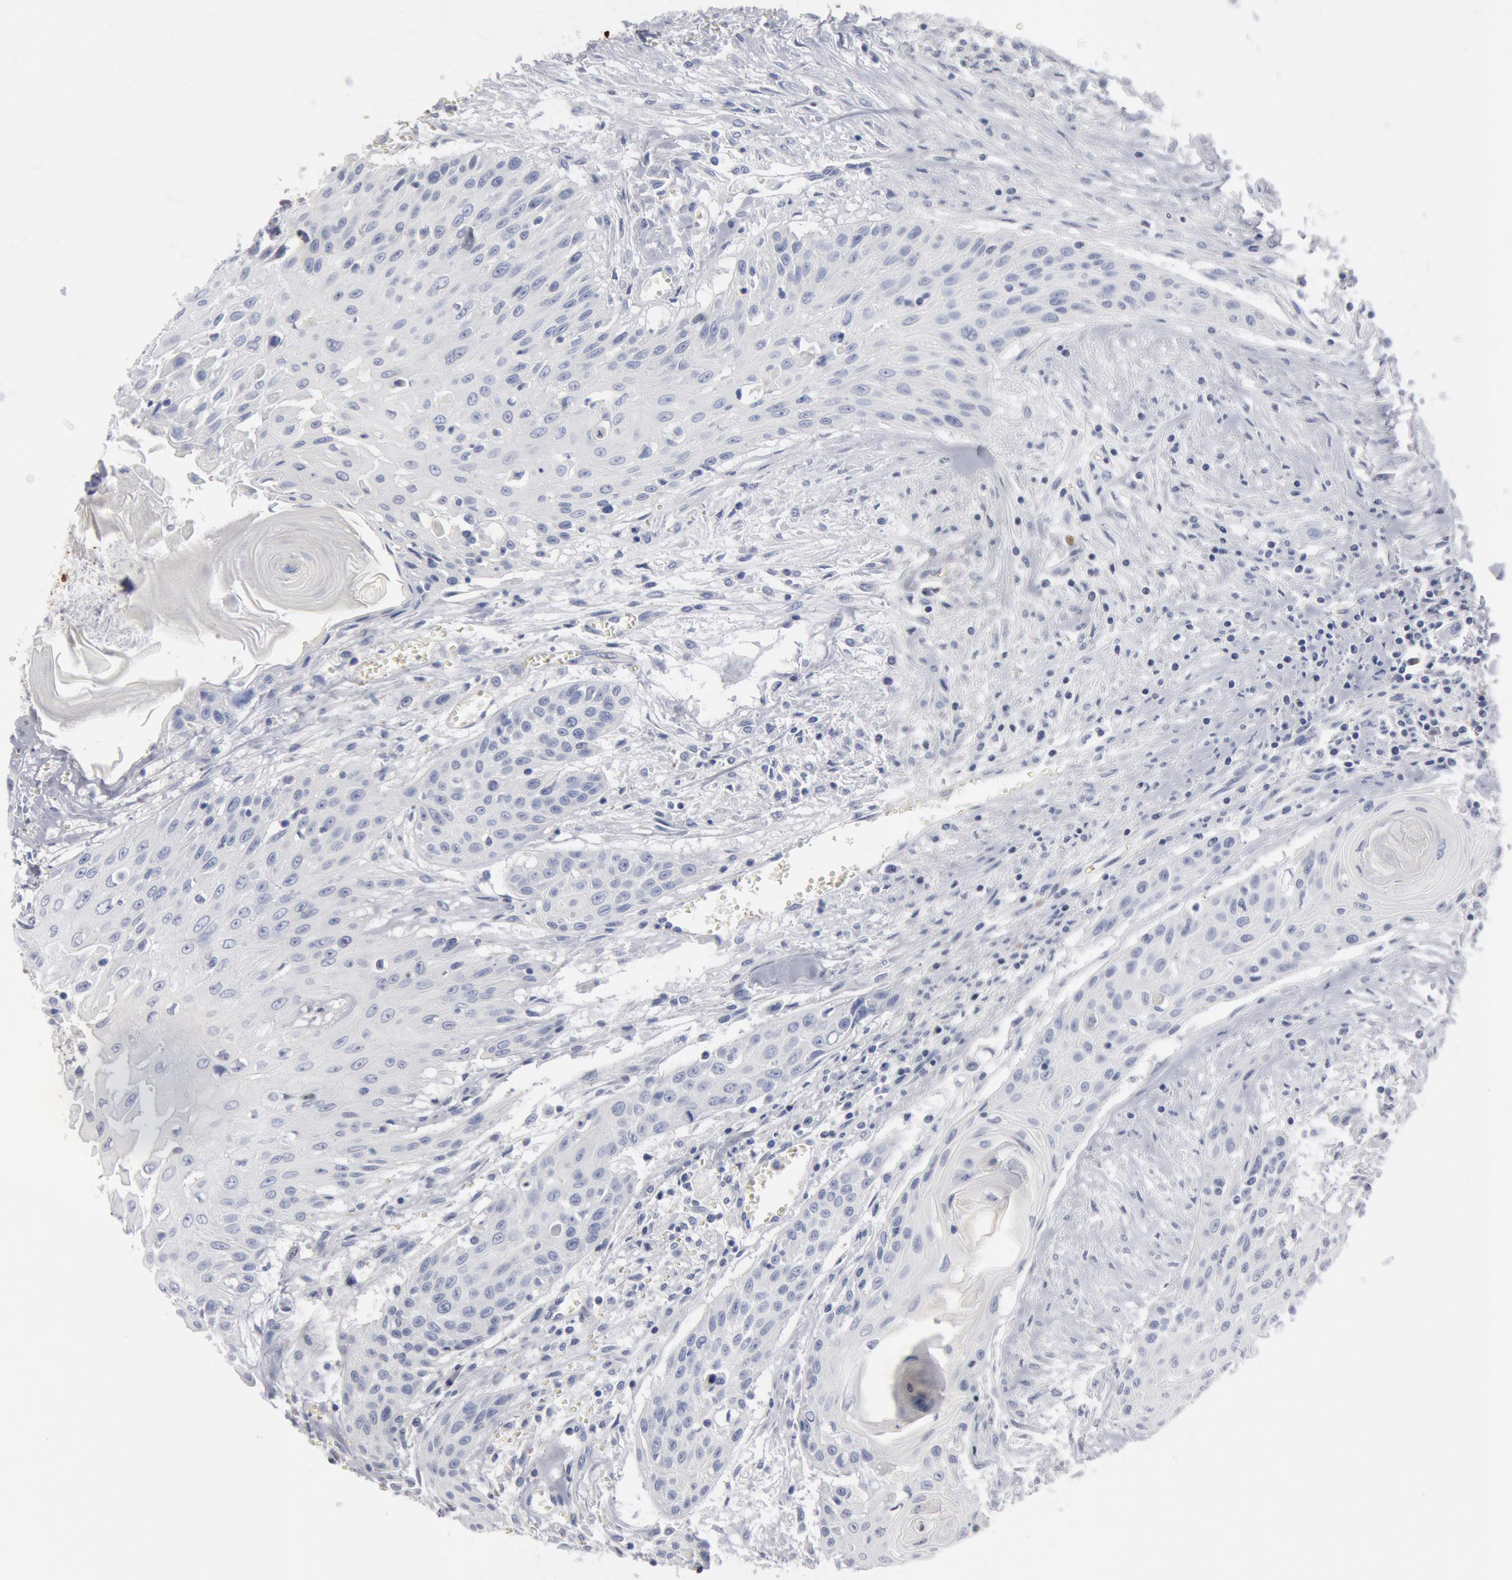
{"staining": {"intensity": "negative", "quantity": "none", "location": "none"}, "tissue": "head and neck cancer", "cell_type": "Tumor cells", "image_type": "cancer", "snomed": [{"axis": "morphology", "description": "Squamous cell carcinoma, NOS"}, {"axis": "morphology", "description": "Squamous cell carcinoma, metastatic, NOS"}, {"axis": "topography", "description": "Lymph node"}, {"axis": "topography", "description": "Salivary gland"}, {"axis": "topography", "description": "Head-Neck"}], "caption": "High power microscopy photomicrograph of an IHC photomicrograph of head and neck cancer, revealing no significant expression in tumor cells. (Brightfield microscopy of DAB (3,3'-diaminobenzidine) immunohistochemistry (IHC) at high magnification).", "gene": "FOXA2", "patient": {"sex": "female", "age": 74}}